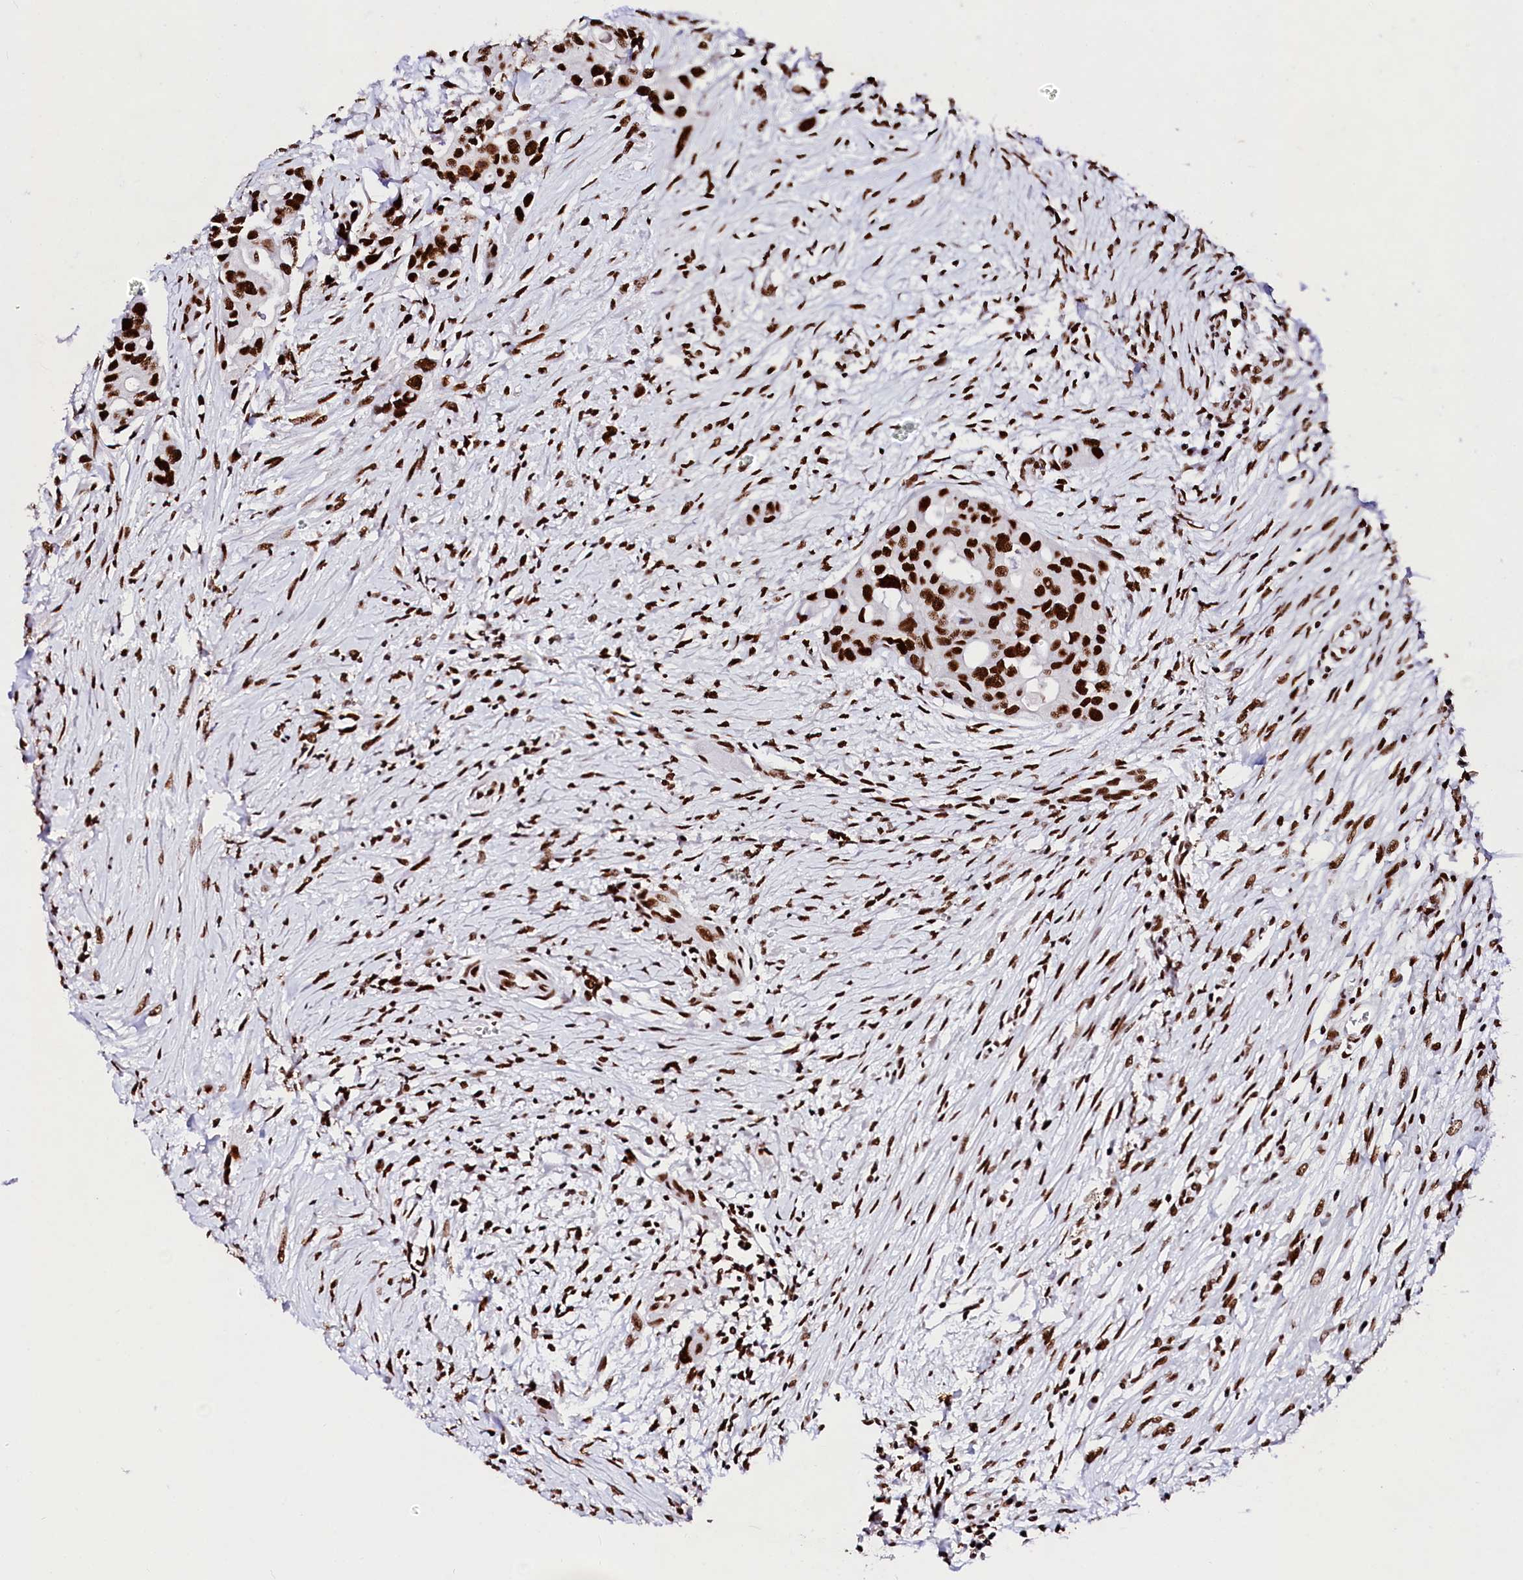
{"staining": {"intensity": "strong", "quantity": ">75%", "location": "nuclear"}, "tissue": "colorectal cancer", "cell_type": "Tumor cells", "image_type": "cancer", "snomed": [{"axis": "morphology", "description": "Adenocarcinoma, NOS"}, {"axis": "topography", "description": "Colon"}], "caption": "Immunohistochemistry (IHC) staining of adenocarcinoma (colorectal), which reveals high levels of strong nuclear positivity in approximately >75% of tumor cells indicating strong nuclear protein positivity. The staining was performed using DAB (brown) for protein detection and nuclei were counterstained in hematoxylin (blue).", "gene": "CPSF6", "patient": {"sex": "male", "age": 77}}